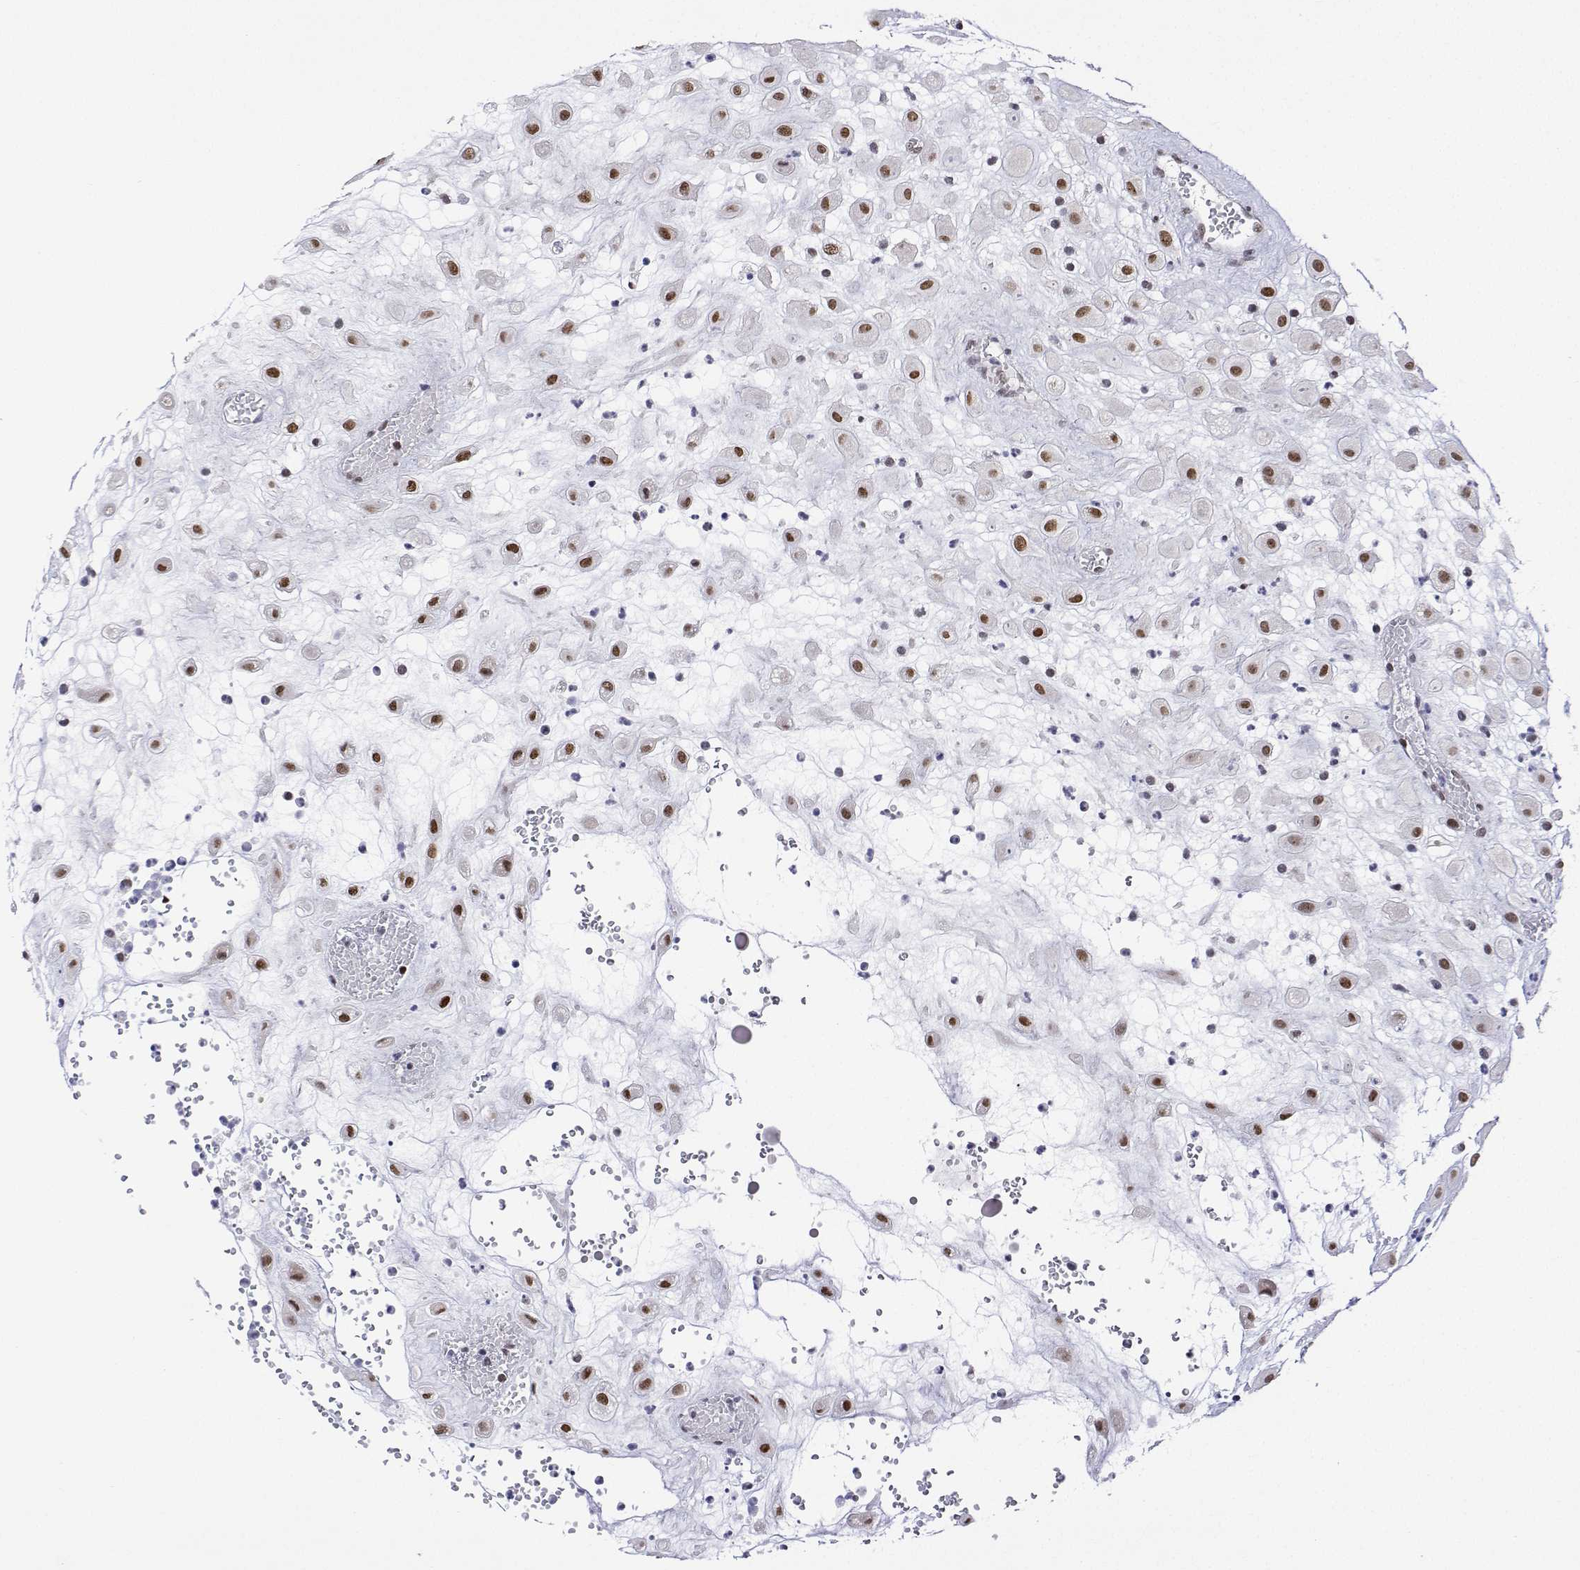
{"staining": {"intensity": "strong", "quantity": "25%-75%", "location": "nuclear"}, "tissue": "placenta", "cell_type": "Decidual cells", "image_type": "normal", "snomed": [{"axis": "morphology", "description": "Normal tissue, NOS"}, {"axis": "topography", "description": "Placenta"}], "caption": "DAB immunohistochemical staining of benign human placenta displays strong nuclear protein staining in approximately 25%-75% of decidual cells.", "gene": "XPC", "patient": {"sex": "female", "age": 24}}